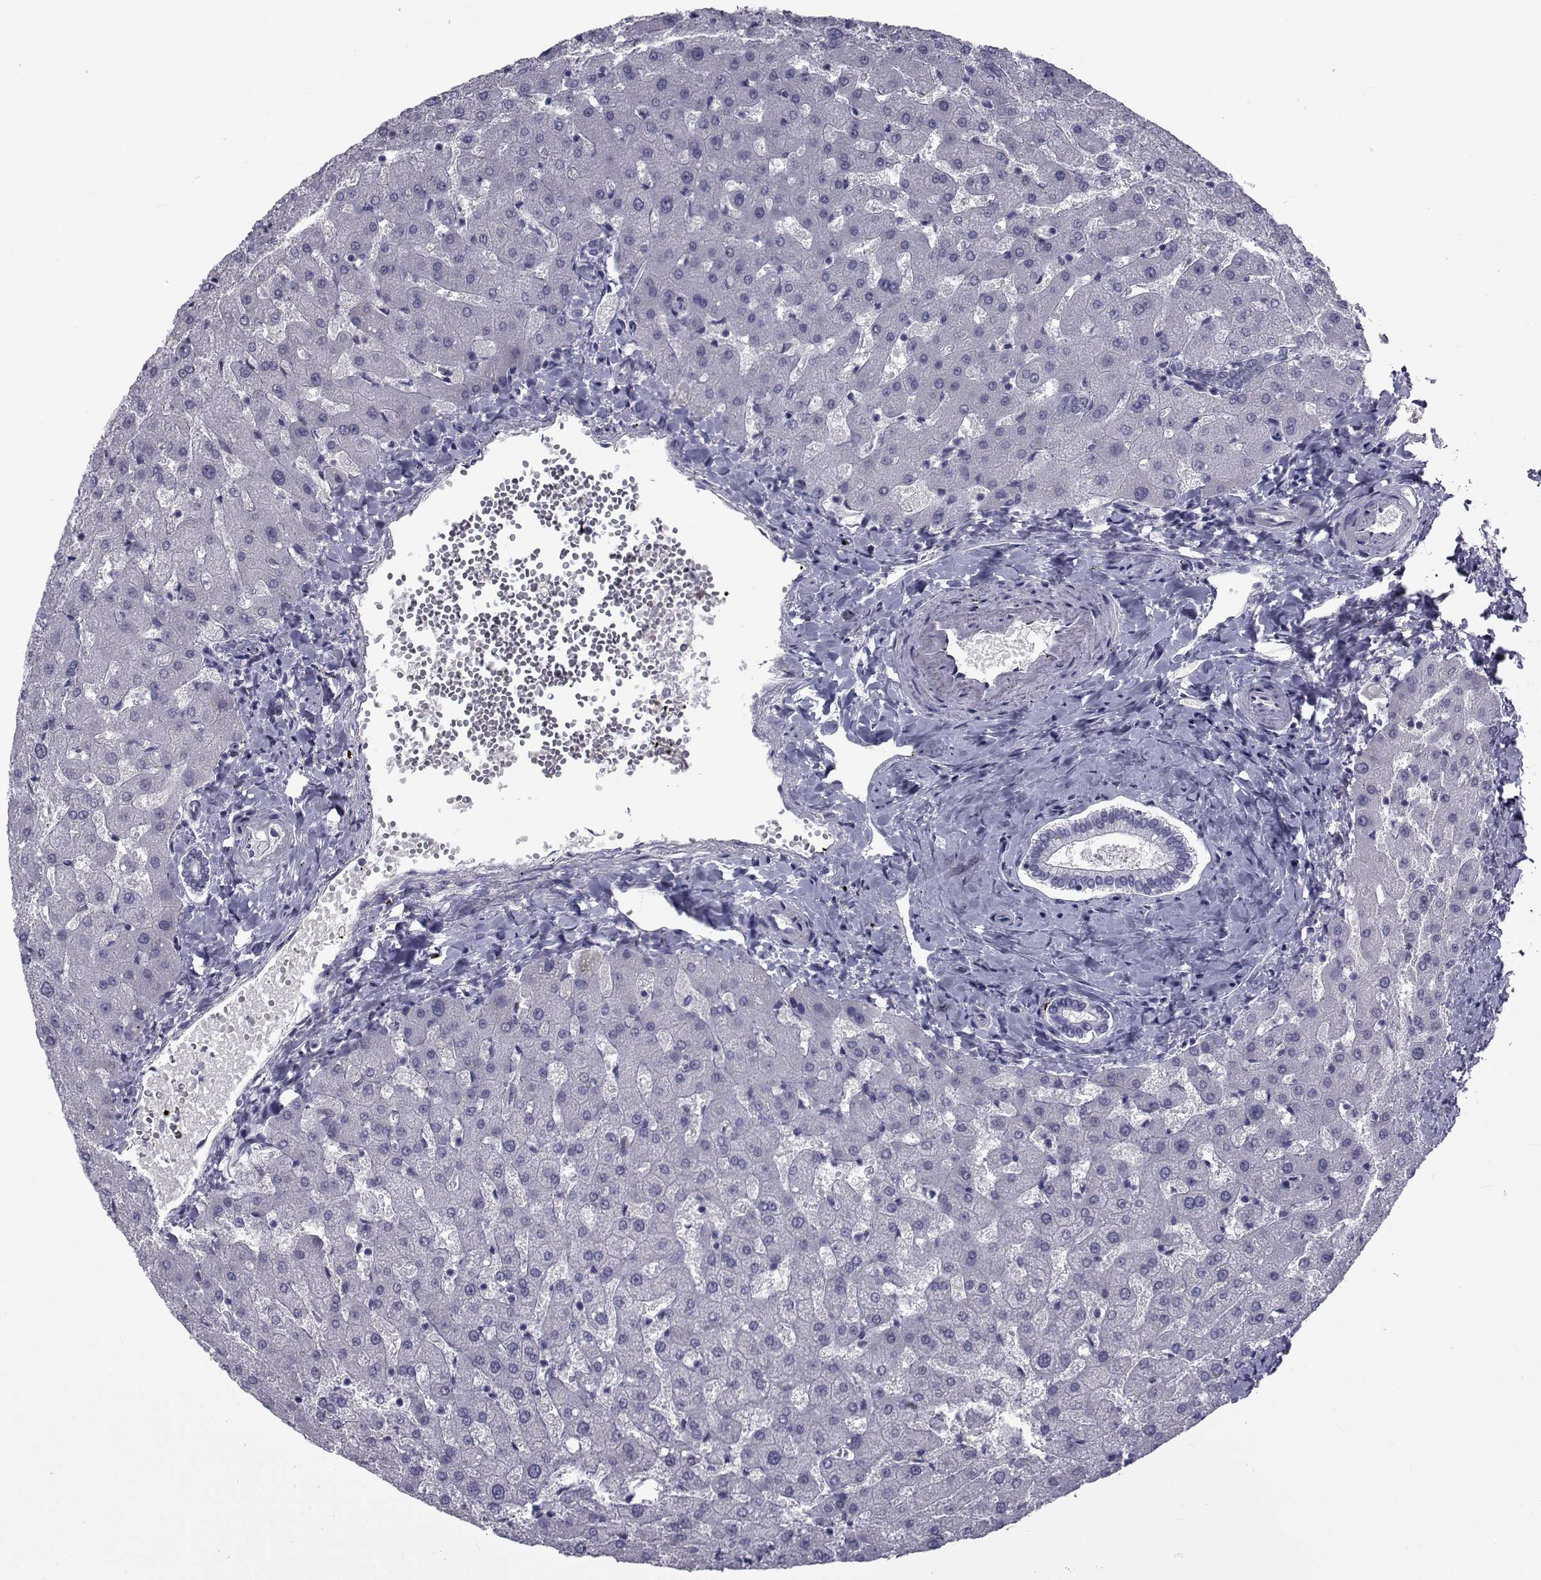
{"staining": {"intensity": "negative", "quantity": "none", "location": "none"}, "tissue": "liver", "cell_type": "Cholangiocytes", "image_type": "normal", "snomed": [{"axis": "morphology", "description": "Normal tissue, NOS"}, {"axis": "topography", "description": "Liver"}], "caption": "Unremarkable liver was stained to show a protein in brown. There is no significant positivity in cholangiocytes. (DAB immunohistochemistry, high magnification).", "gene": "PAX2", "patient": {"sex": "female", "age": 50}}